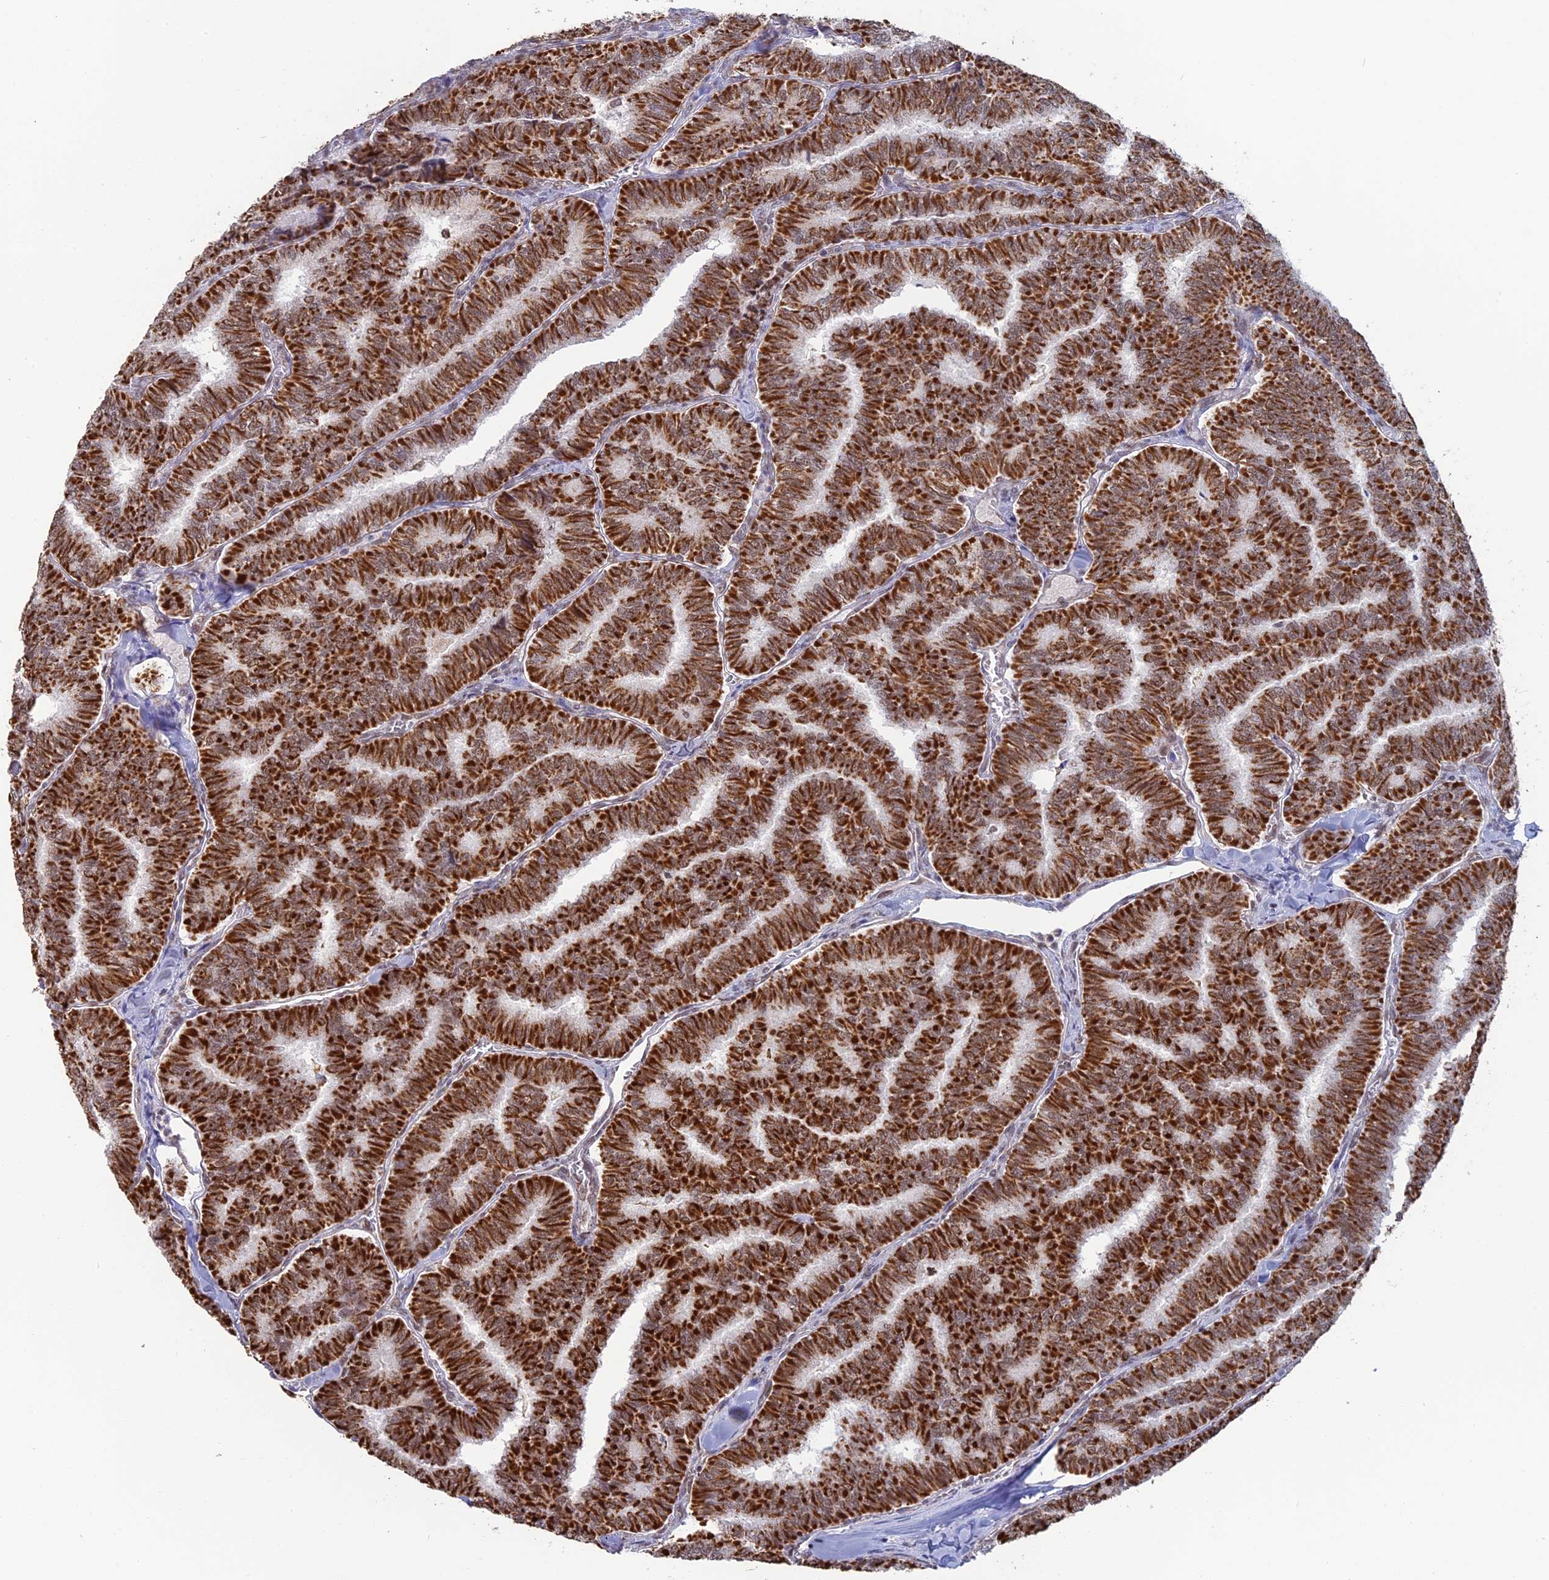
{"staining": {"intensity": "strong", "quantity": ">75%", "location": "cytoplasmic/membranous"}, "tissue": "thyroid cancer", "cell_type": "Tumor cells", "image_type": "cancer", "snomed": [{"axis": "morphology", "description": "Papillary adenocarcinoma, NOS"}, {"axis": "topography", "description": "Thyroid gland"}], "caption": "Strong cytoplasmic/membranous protein staining is identified in about >75% of tumor cells in thyroid cancer.", "gene": "ARHGAP40", "patient": {"sex": "female", "age": 35}}